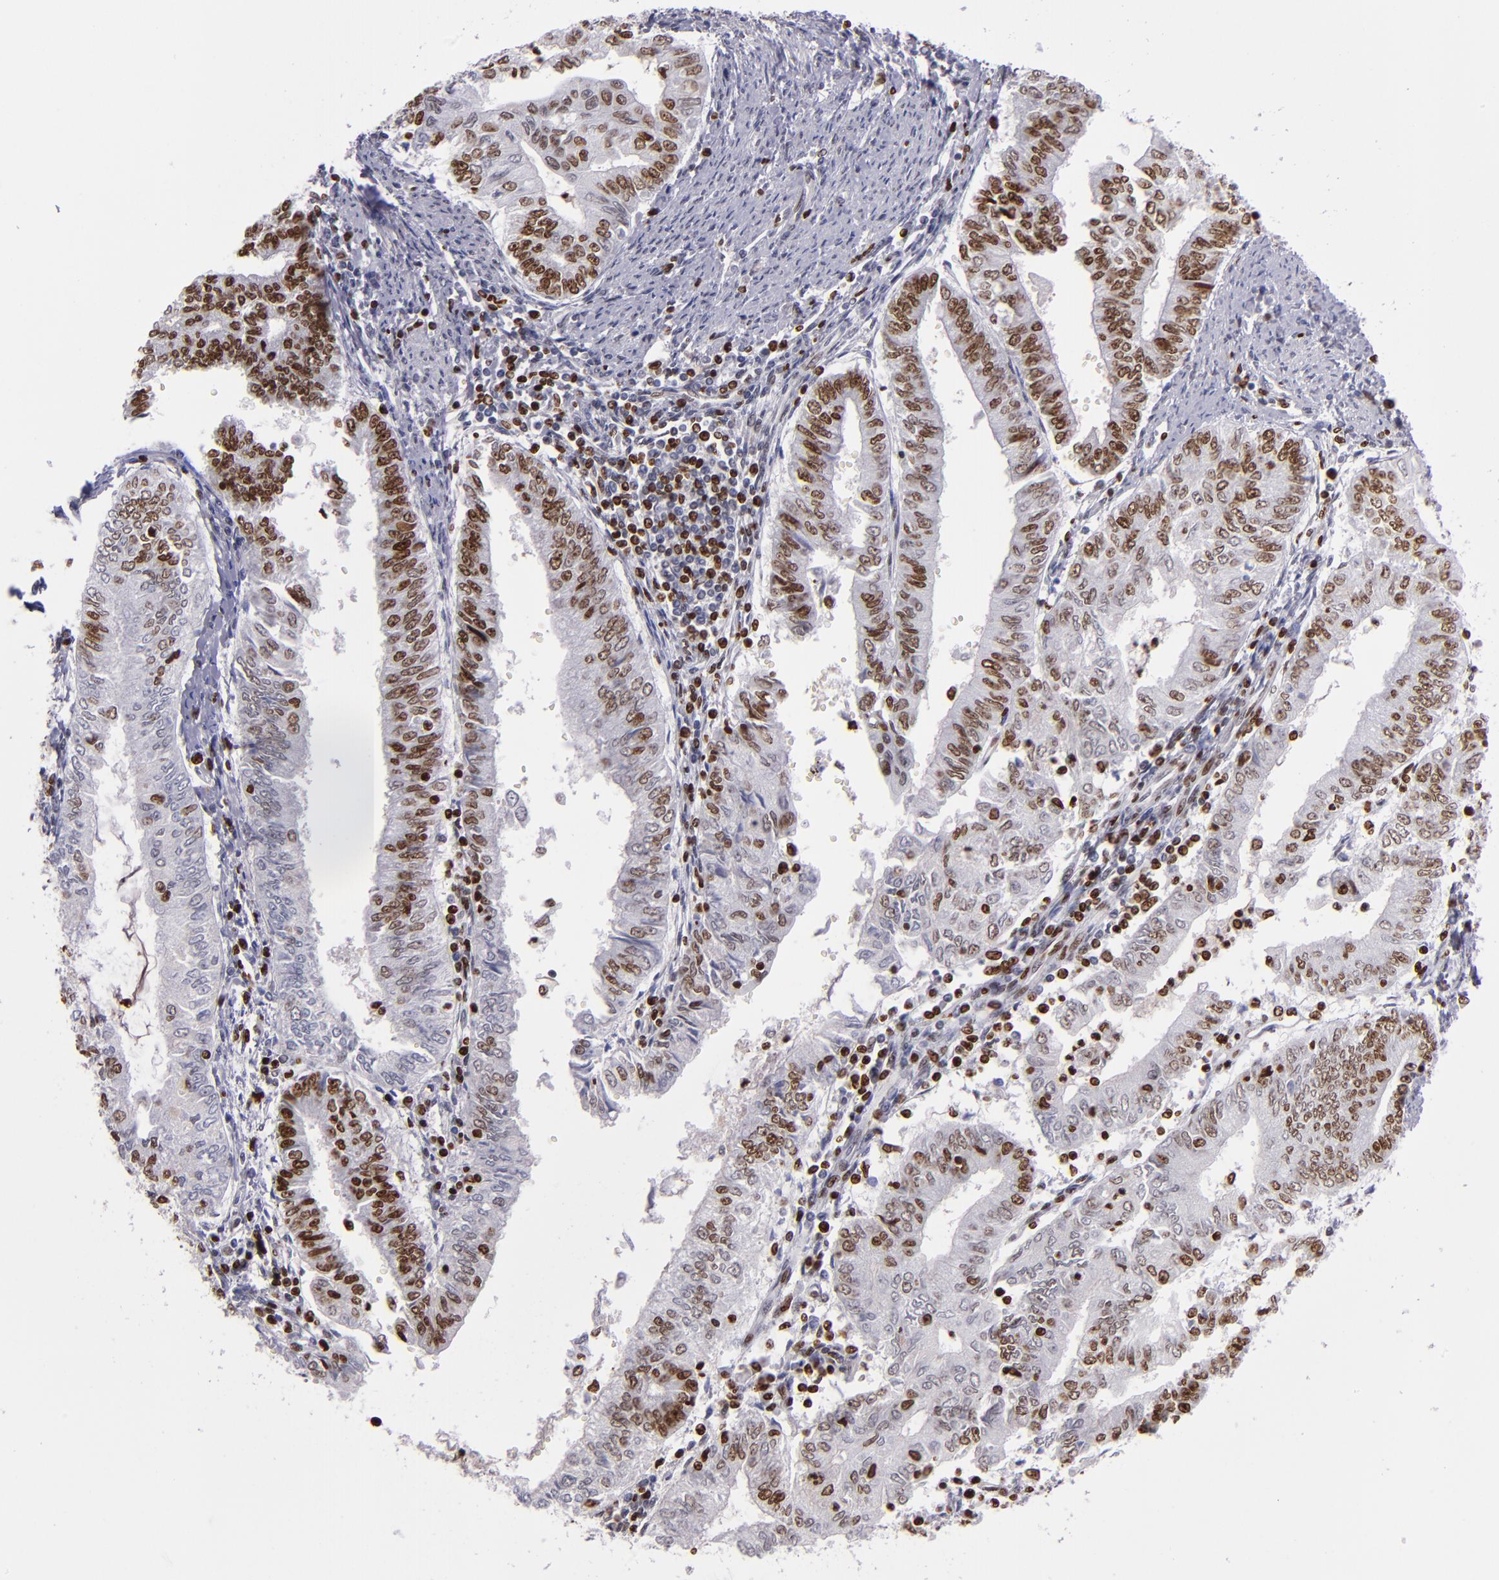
{"staining": {"intensity": "strong", "quantity": "25%-75%", "location": "nuclear"}, "tissue": "endometrial cancer", "cell_type": "Tumor cells", "image_type": "cancer", "snomed": [{"axis": "morphology", "description": "Adenocarcinoma, NOS"}, {"axis": "topography", "description": "Endometrium"}], "caption": "Immunohistochemistry (IHC) photomicrograph of neoplastic tissue: endometrial adenocarcinoma stained using immunohistochemistry demonstrates high levels of strong protein expression localized specifically in the nuclear of tumor cells, appearing as a nuclear brown color.", "gene": "CDKL5", "patient": {"sex": "female", "age": 66}}